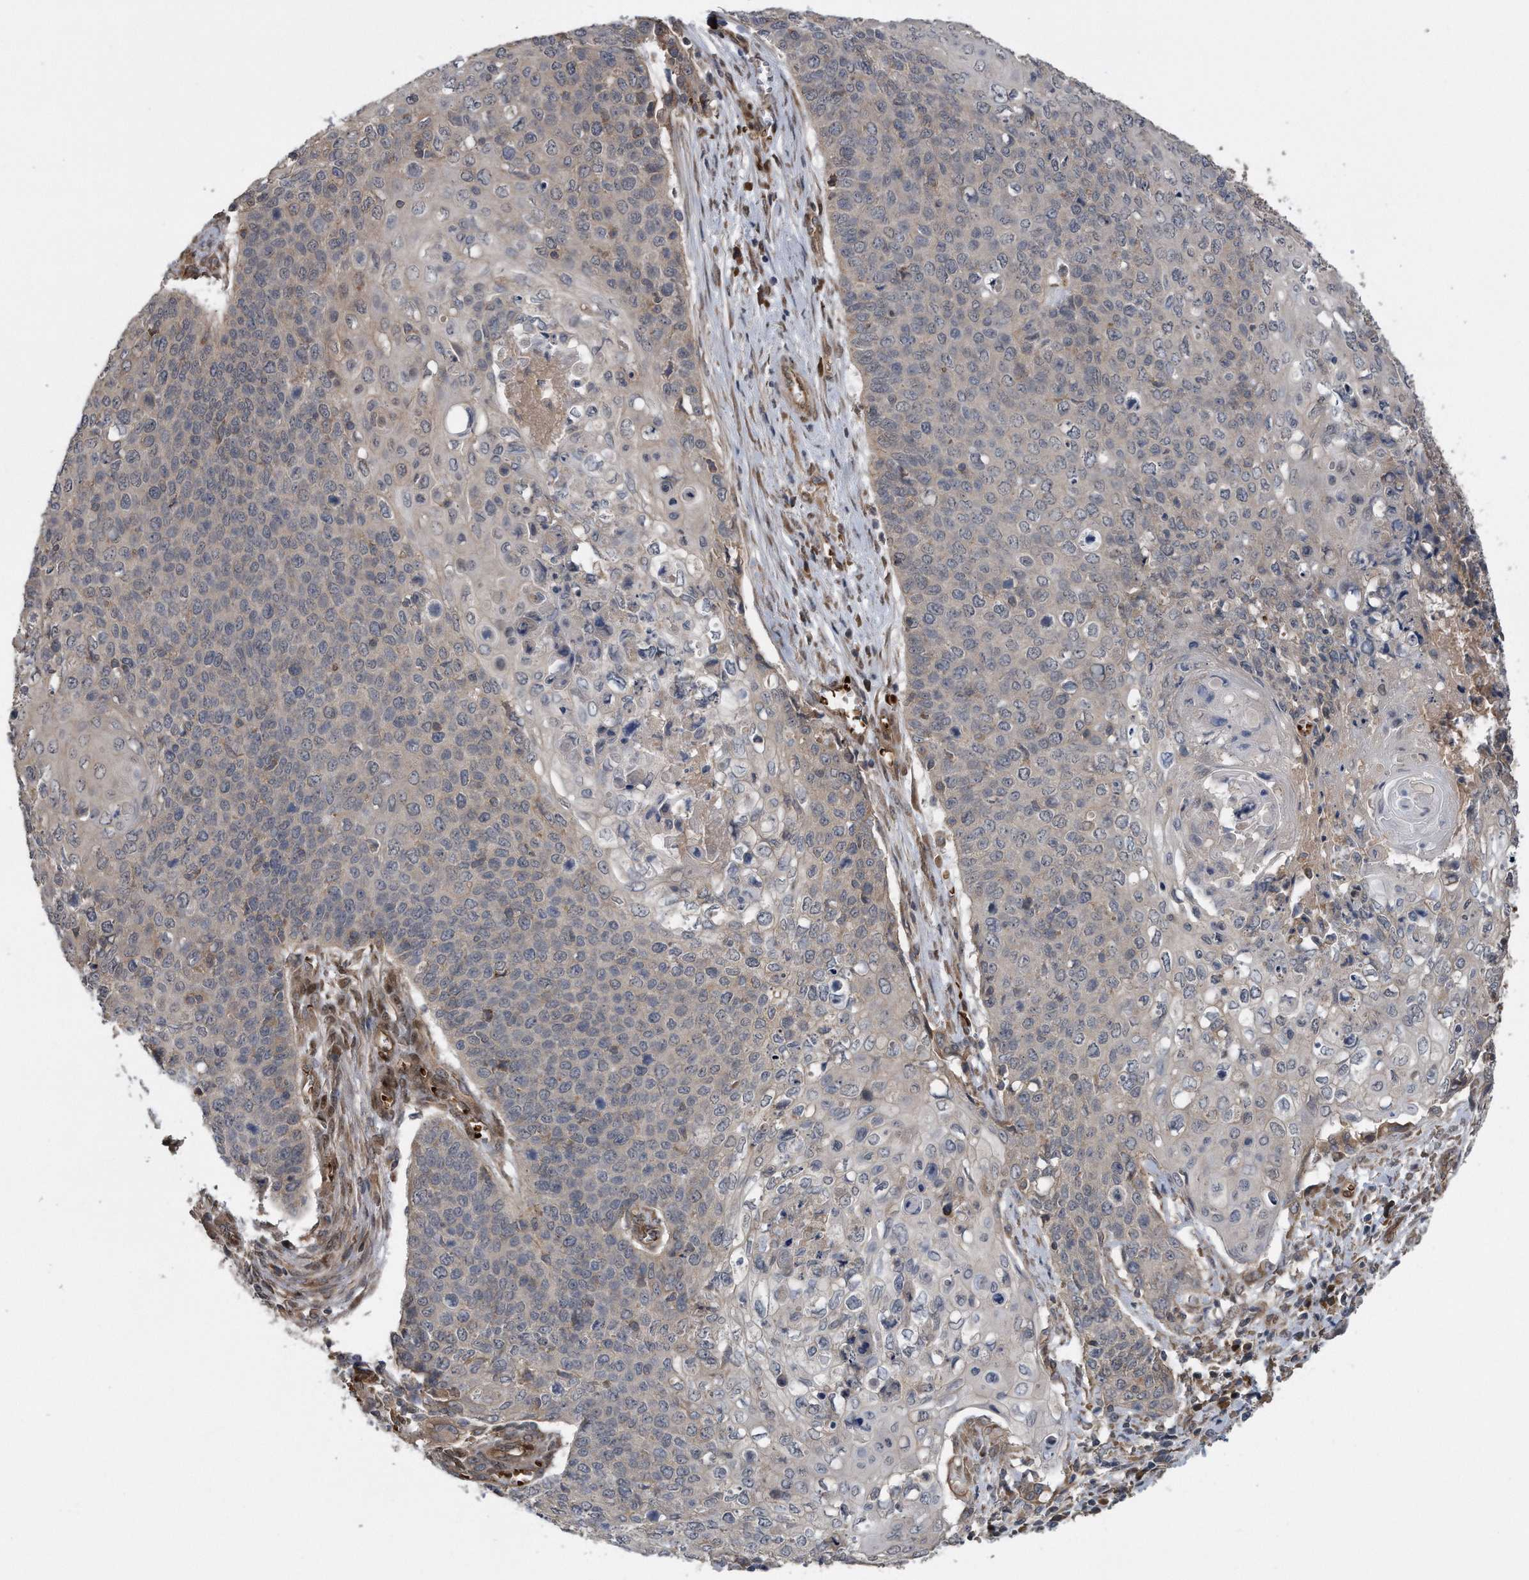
{"staining": {"intensity": "weak", "quantity": "<25%", "location": "cytoplasmic/membranous"}, "tissue": "cervical cancer", "cell_type": "Tumor cells", "image_type": "cancer", "snomed": [{"axis": "morphology", "description": "Squamous cell carcinoma, NOS"}, {"axis": "topography", "description": "Cervix"}], "caption": "This is an immunohistochemistry (IHC) histopathology image of human cervical squamous cell carcinoma. There is no positivity in tumor cells.", "gene": "ZNF79", "patient": {"sex": "female", "age": 39}}